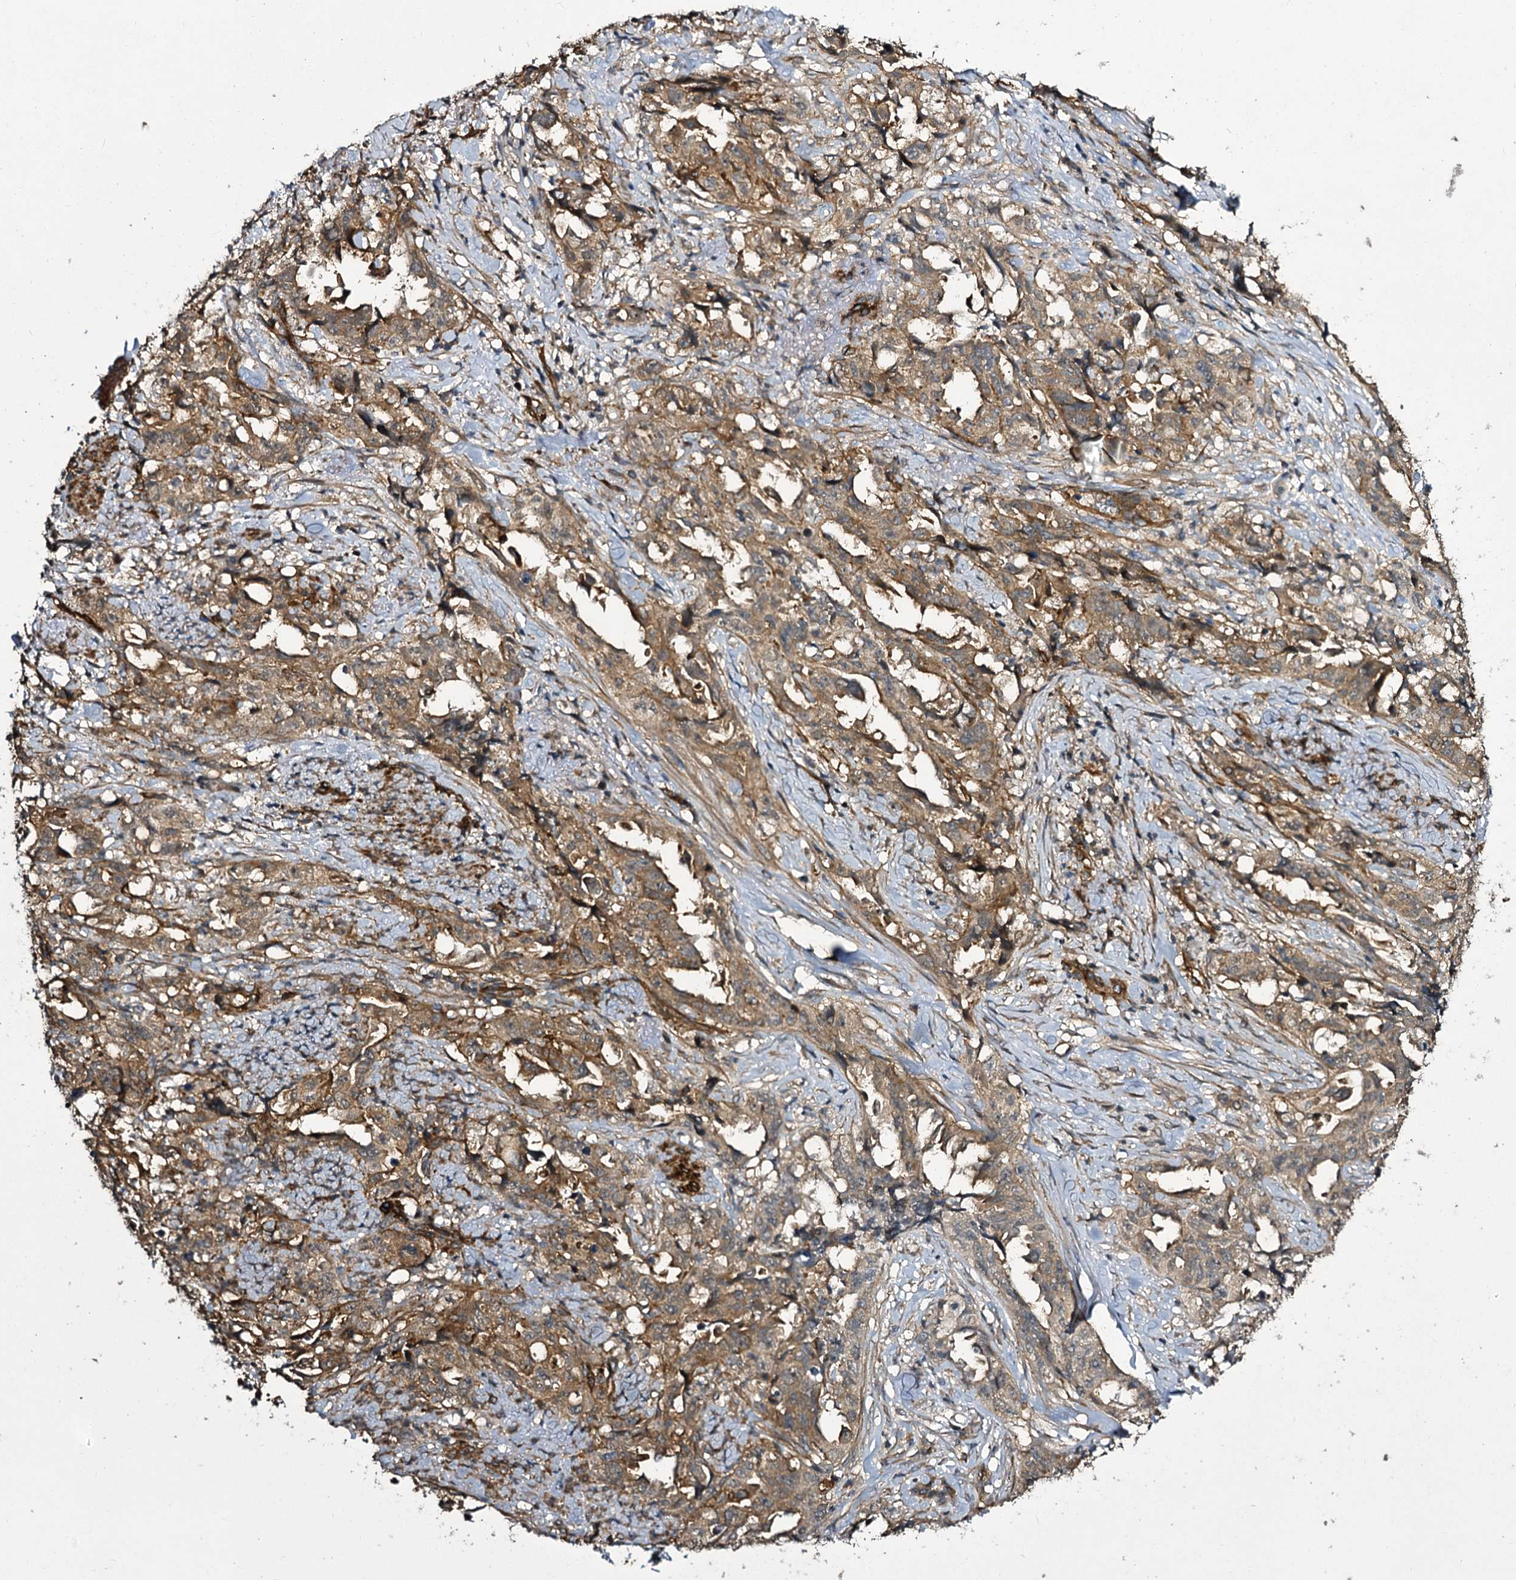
{"staining": {"intensity": "moderate", "quantity": ">75%", "location": "cytoplasmic/membranous"}, "tissue": "endometrial cancer", "cell_type": "Tumor cells", "image_type": "cancer", "snomed": [{"axis": "morphology", "description": "Adenocarcinoma, NOS"}, {"axis": "topography", "description": "Endometrium"}], "caption": "Brown immunohistochemical staining in endometrial adenocarcinoma reveals moderate cytoplasmic/membranous positivity in about >75% of tumor cells.", "gene": "MYO1C", "patient": {"sex": "female", "age": 65}}